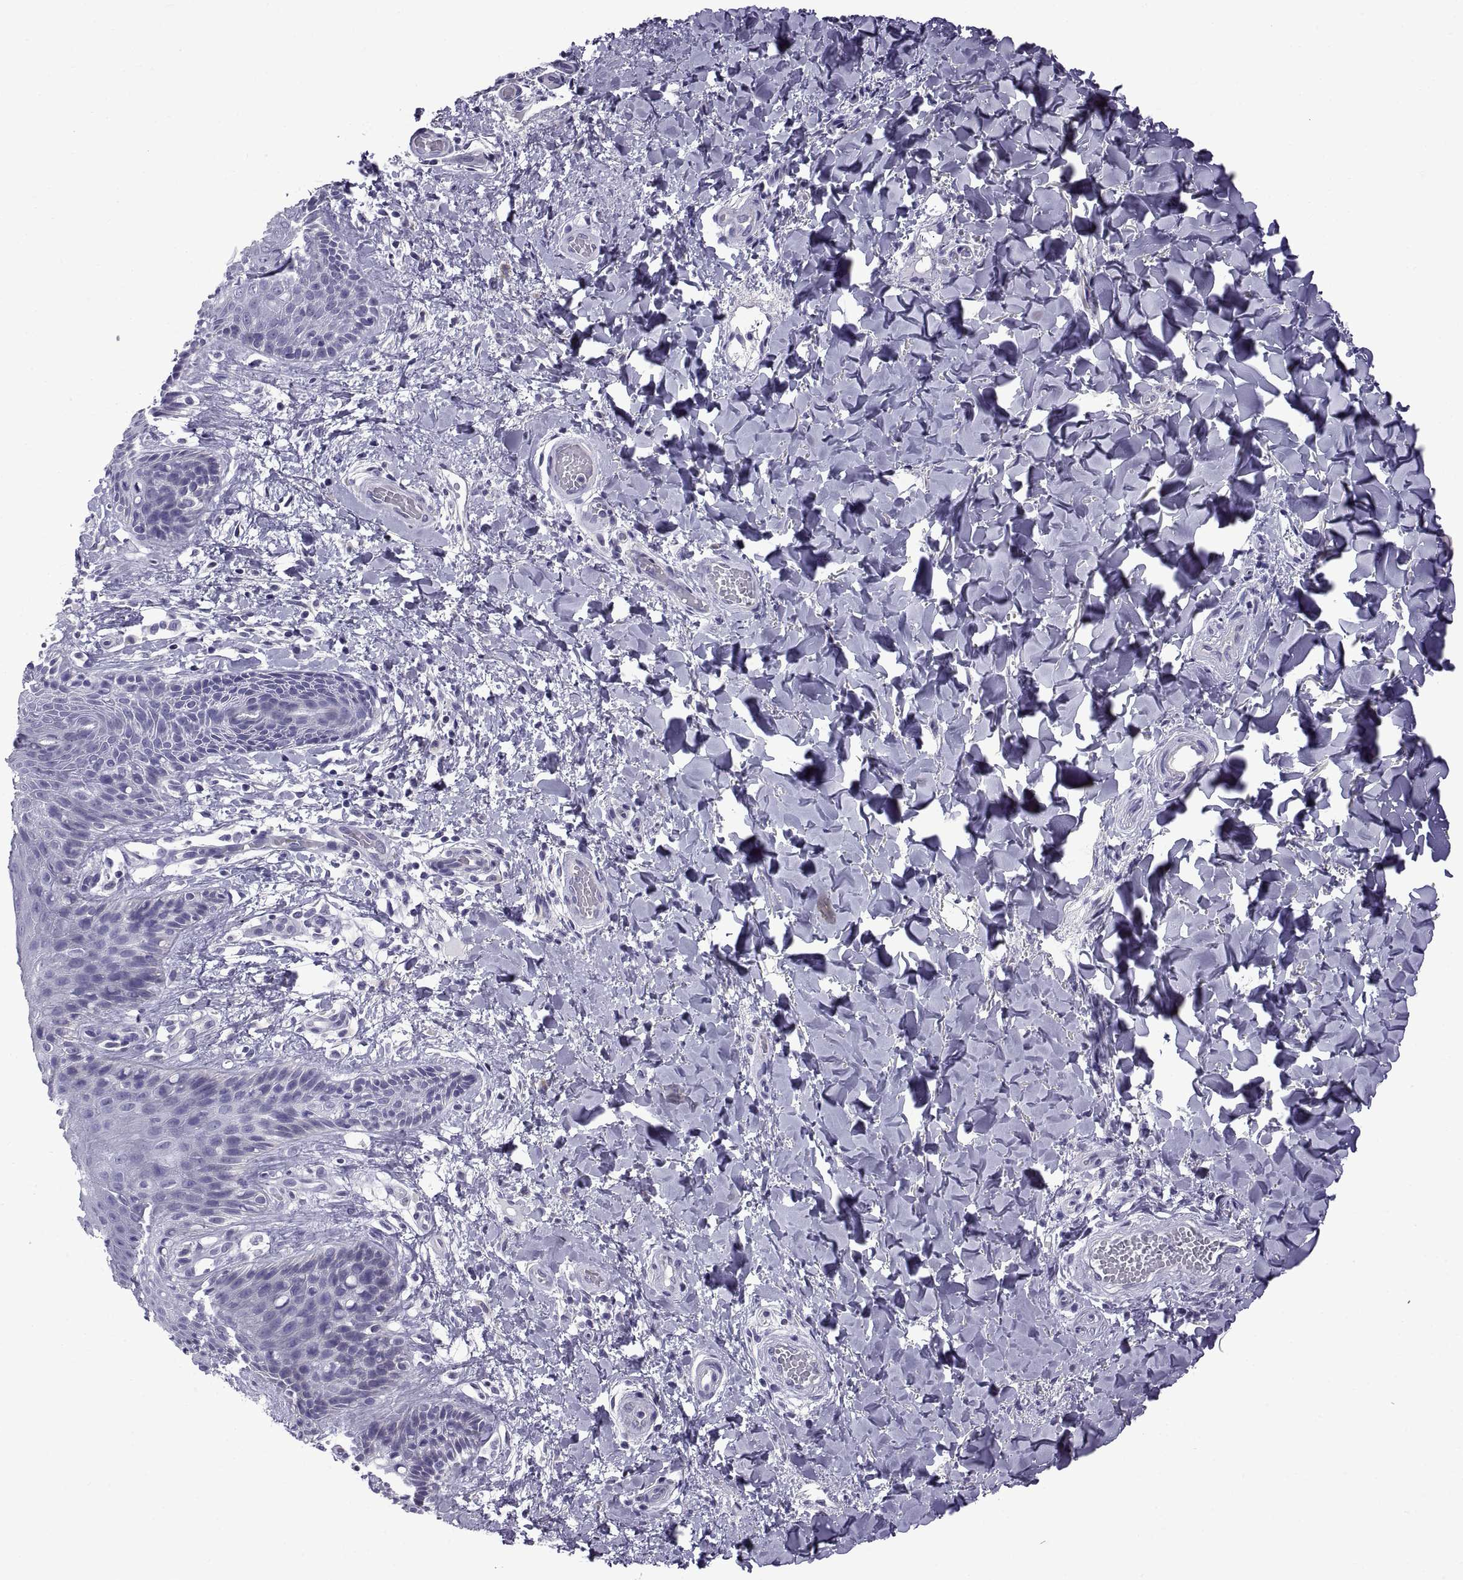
{"staining": {"intensity": "negative", "quantity": "none", "location": "none"}, "tissue": "skin", "cell_type": "Epidermal cells", "image_type": "normal", "snomed": [{"axis": "morphology", "description": "Normal tissue, NOS"}, {"axis": "topography", "description": "Anal"}], "caption": "High power microscopy image of an immunohistochemistry (IHC) histopathology image of benign skin, revealing no significant expression in epidermal cells.", "gene": "SPDYE10", "patient": {"sex": "male", "age": 36}}